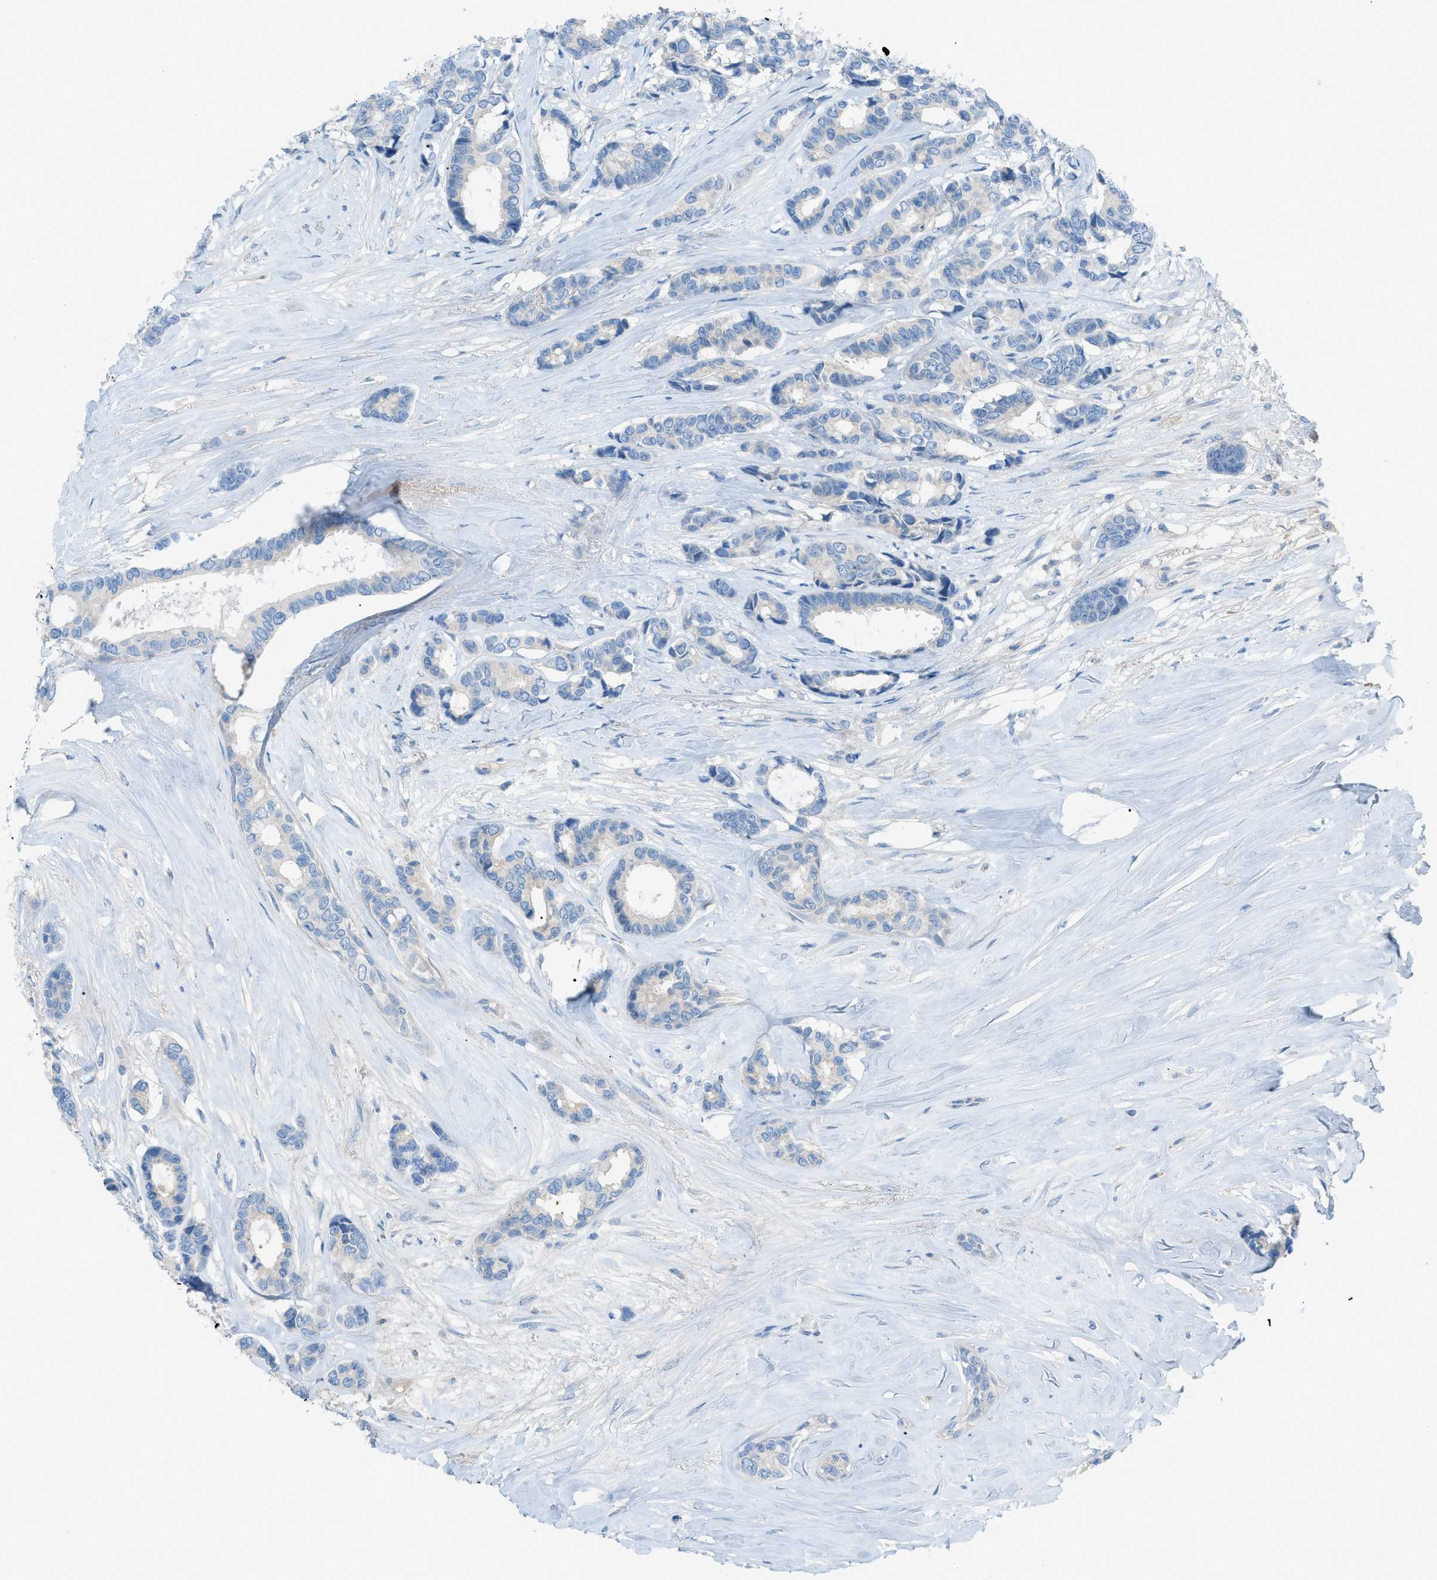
{"staining": {"intensity": "negative", "quantity": "none", "location": "none"}, "tissue": "breast cancer", "cell_type": "Tumor cells", "image_type": "cancer", "snomed": [{"axis": "morphology", "description": "Duct carcinoma"}, {"axis": "topography", "description": "Breast"}], "caption": "IHC photomicrograph of neoplastic tissue: breast cancer stained with DAB (3,3'-diaminobenzidine) demonstrates no significant protein expression in tumor cells.", "gene": "C5AR2", "patient": {"sex": "female", "age": 87}}